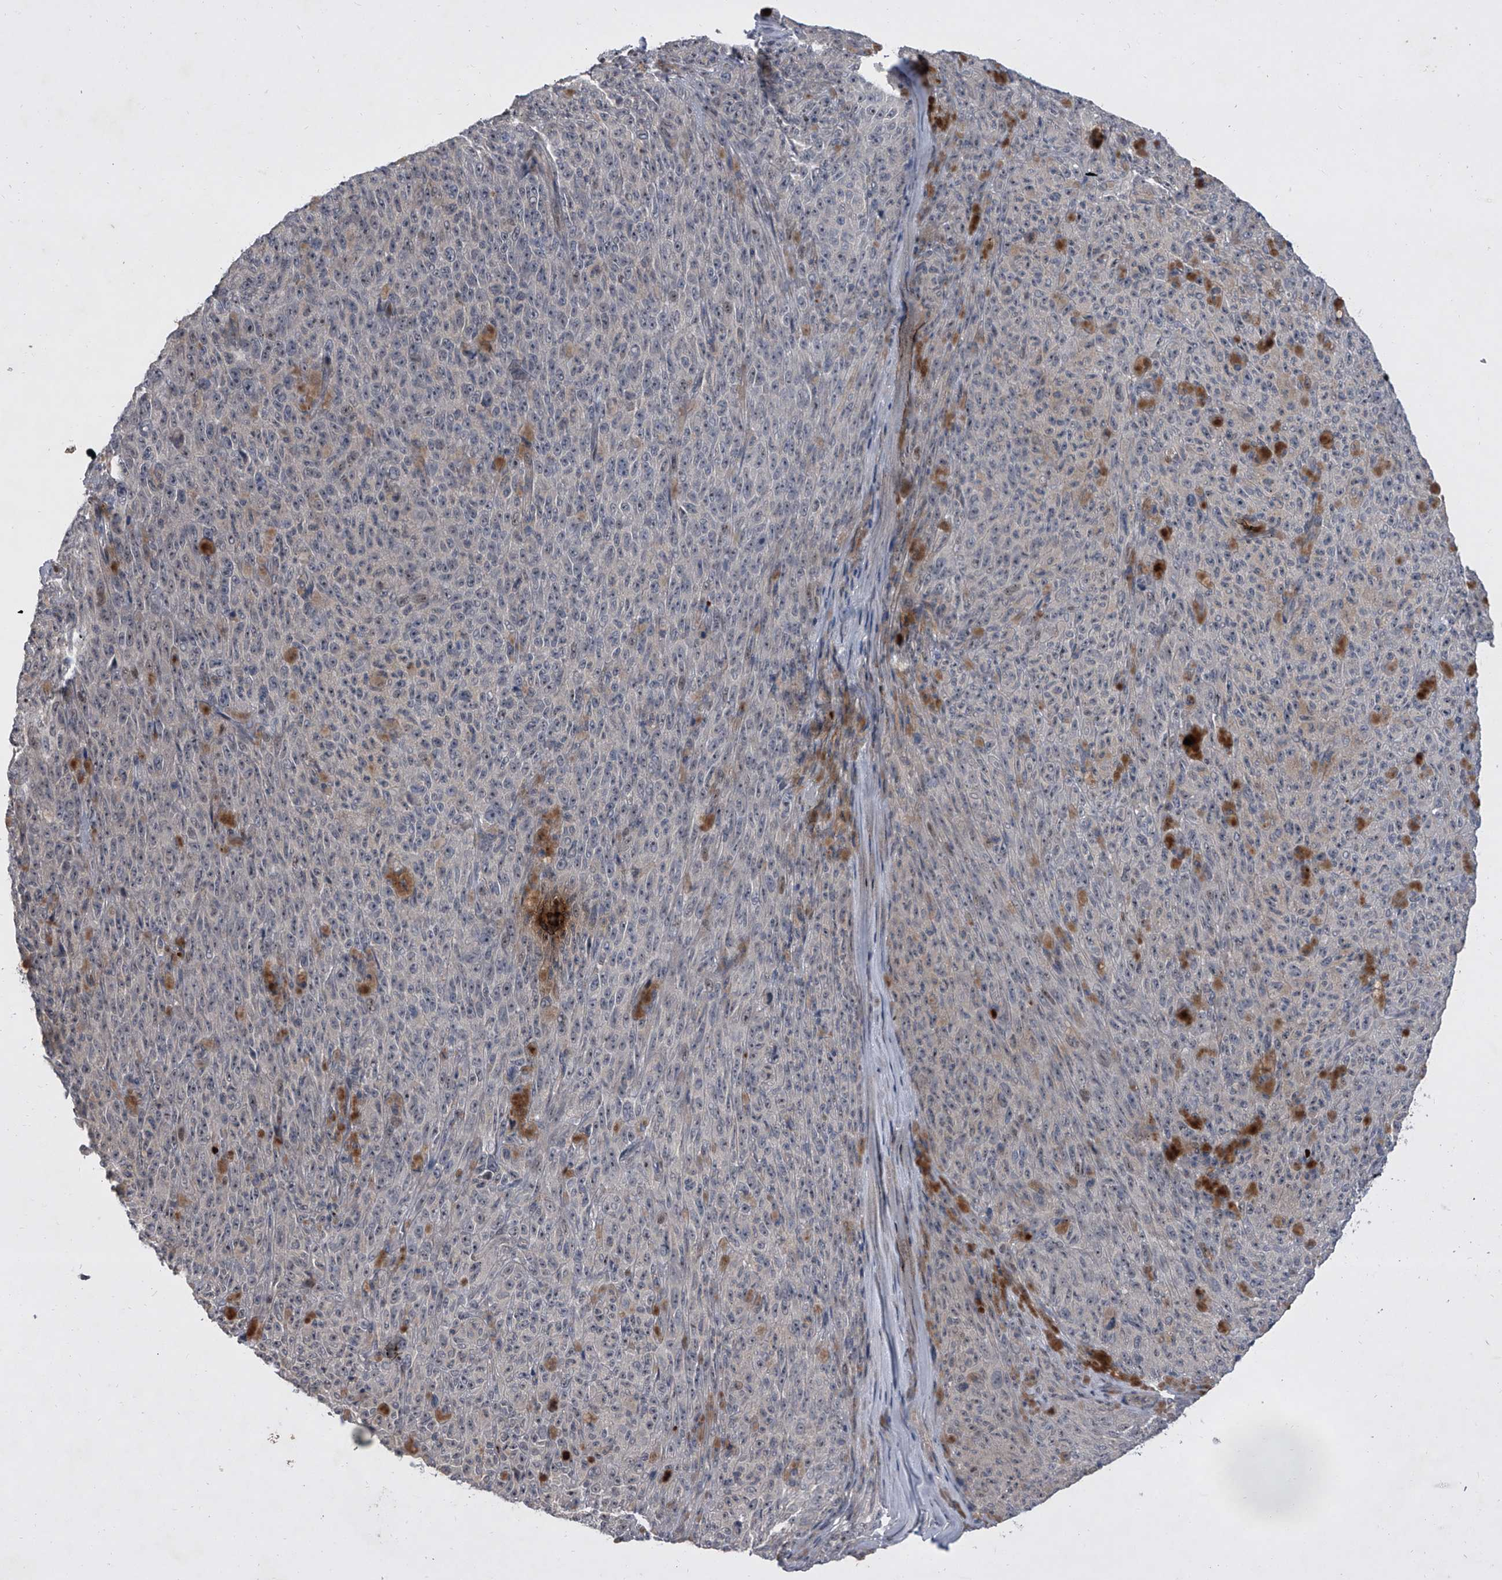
{"staining": {"intensity": "negative", "quantity": "none", "location": "none"}, "tissue": "melanoma", "cell_type": "Tumor cells", "image_type": "cancer", "snomed": [{"axis": "morphology", "description": "Malignant melanoma, NOS"}, {"axis": "topography", "description": "Skin"}], "caption": "Photomicrograph shows no protein positivity in tumor cells of melanoma tissue.", "gene": "HEATR6", "patient": {"sex": "female", "age": 82}}